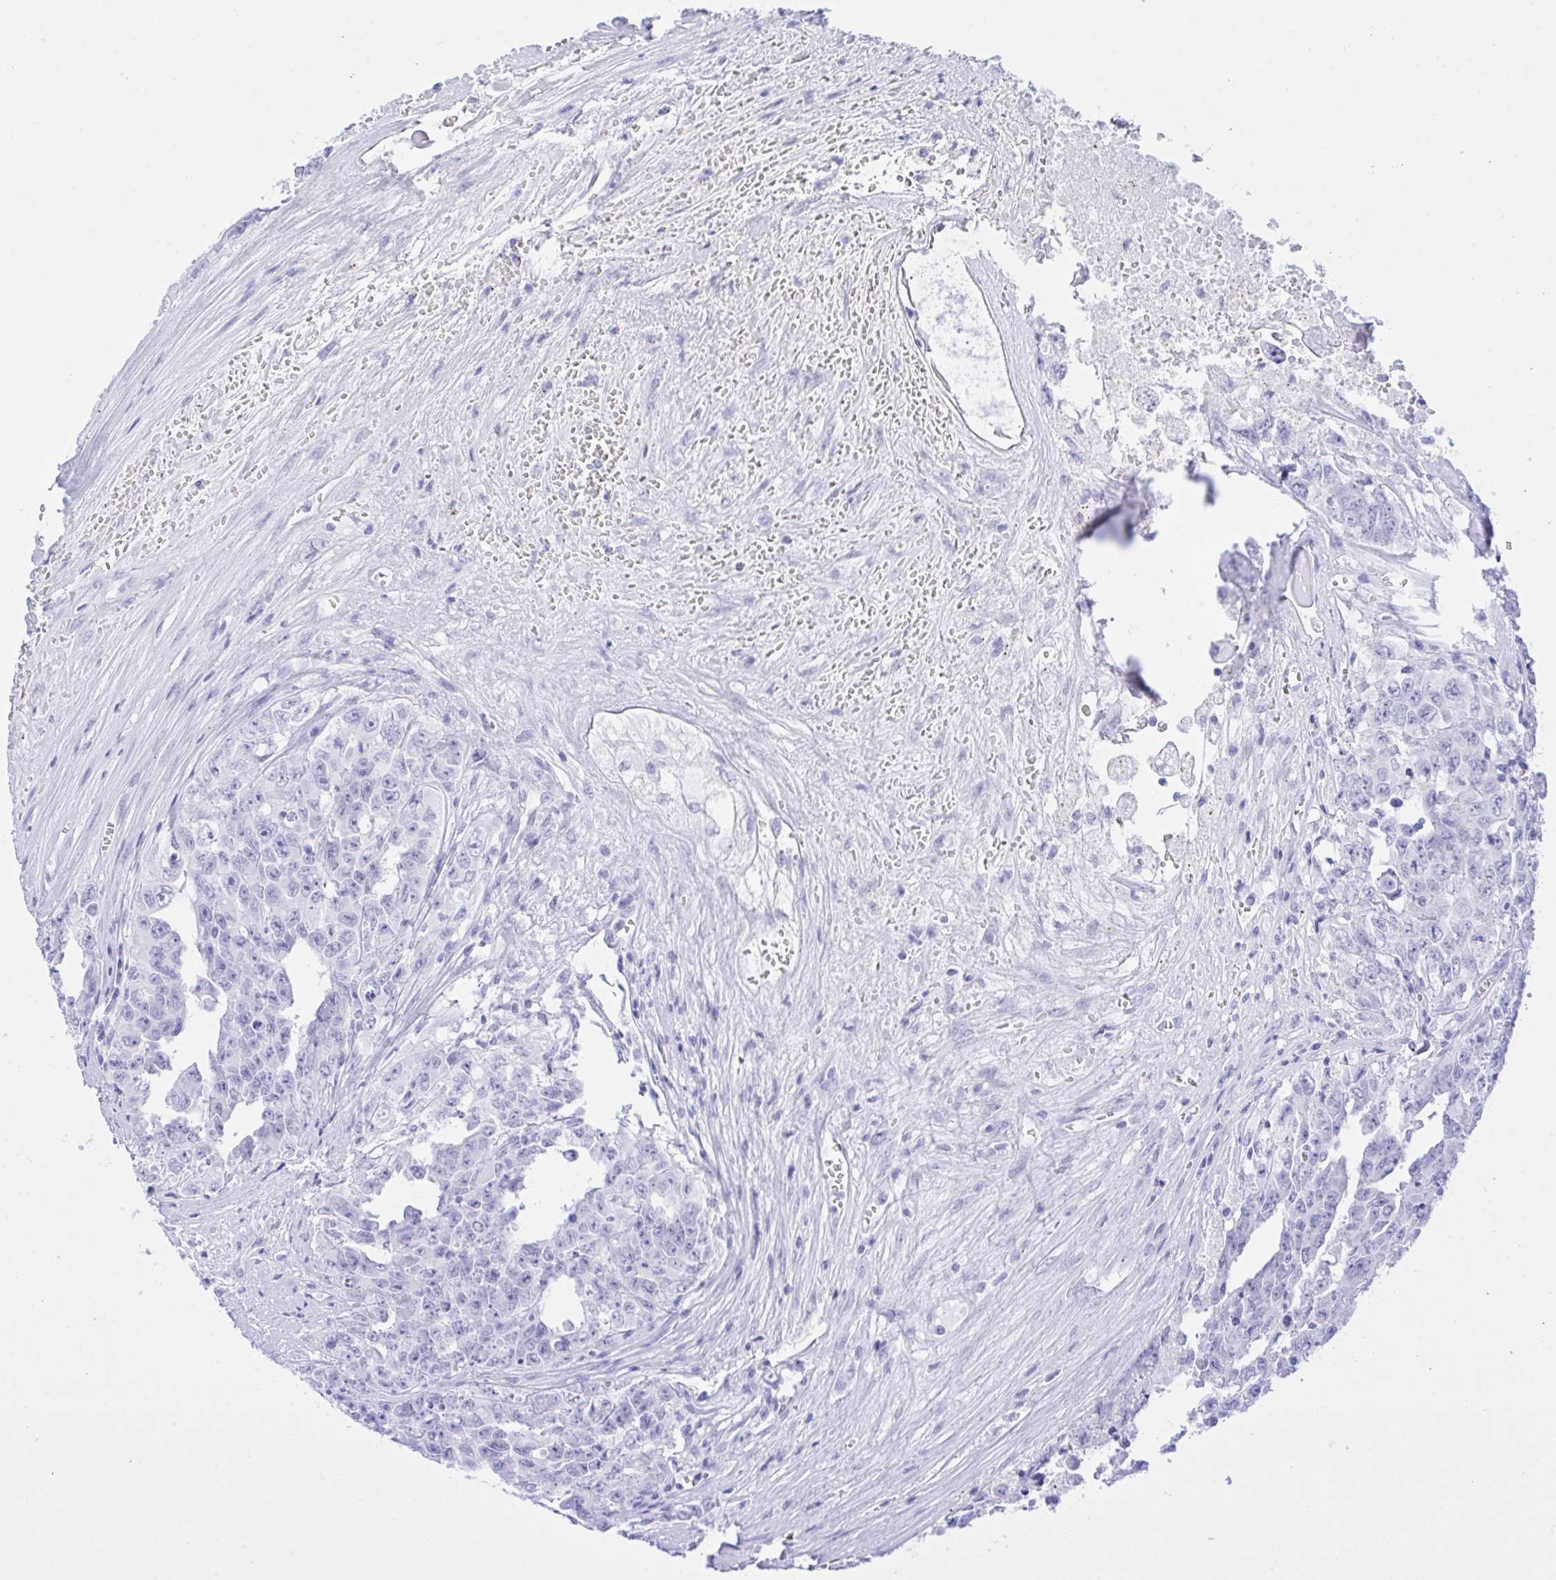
{"staining": {"intensity": "negative", "quantity": "none", "location": "none"}, "tissue": "testis cancer", "cell_type": "Tumor cells", "image_type": "cancer", "snomed": [{"axis": "morphology", "description": "Carcinoma, Embryonal, NOS"}, {"axis": "topography", "description": "Testis"}], "caption": "This image is of testis cancer (embryonal carcinoma) stained with immunohistochemistry (IHC) to label a protein in brown with the nuclei are counter-stained blue. There is no expression in tumor cells.", "gene": "SELENOV", "patient": {"sex": "male", "age": 24}}